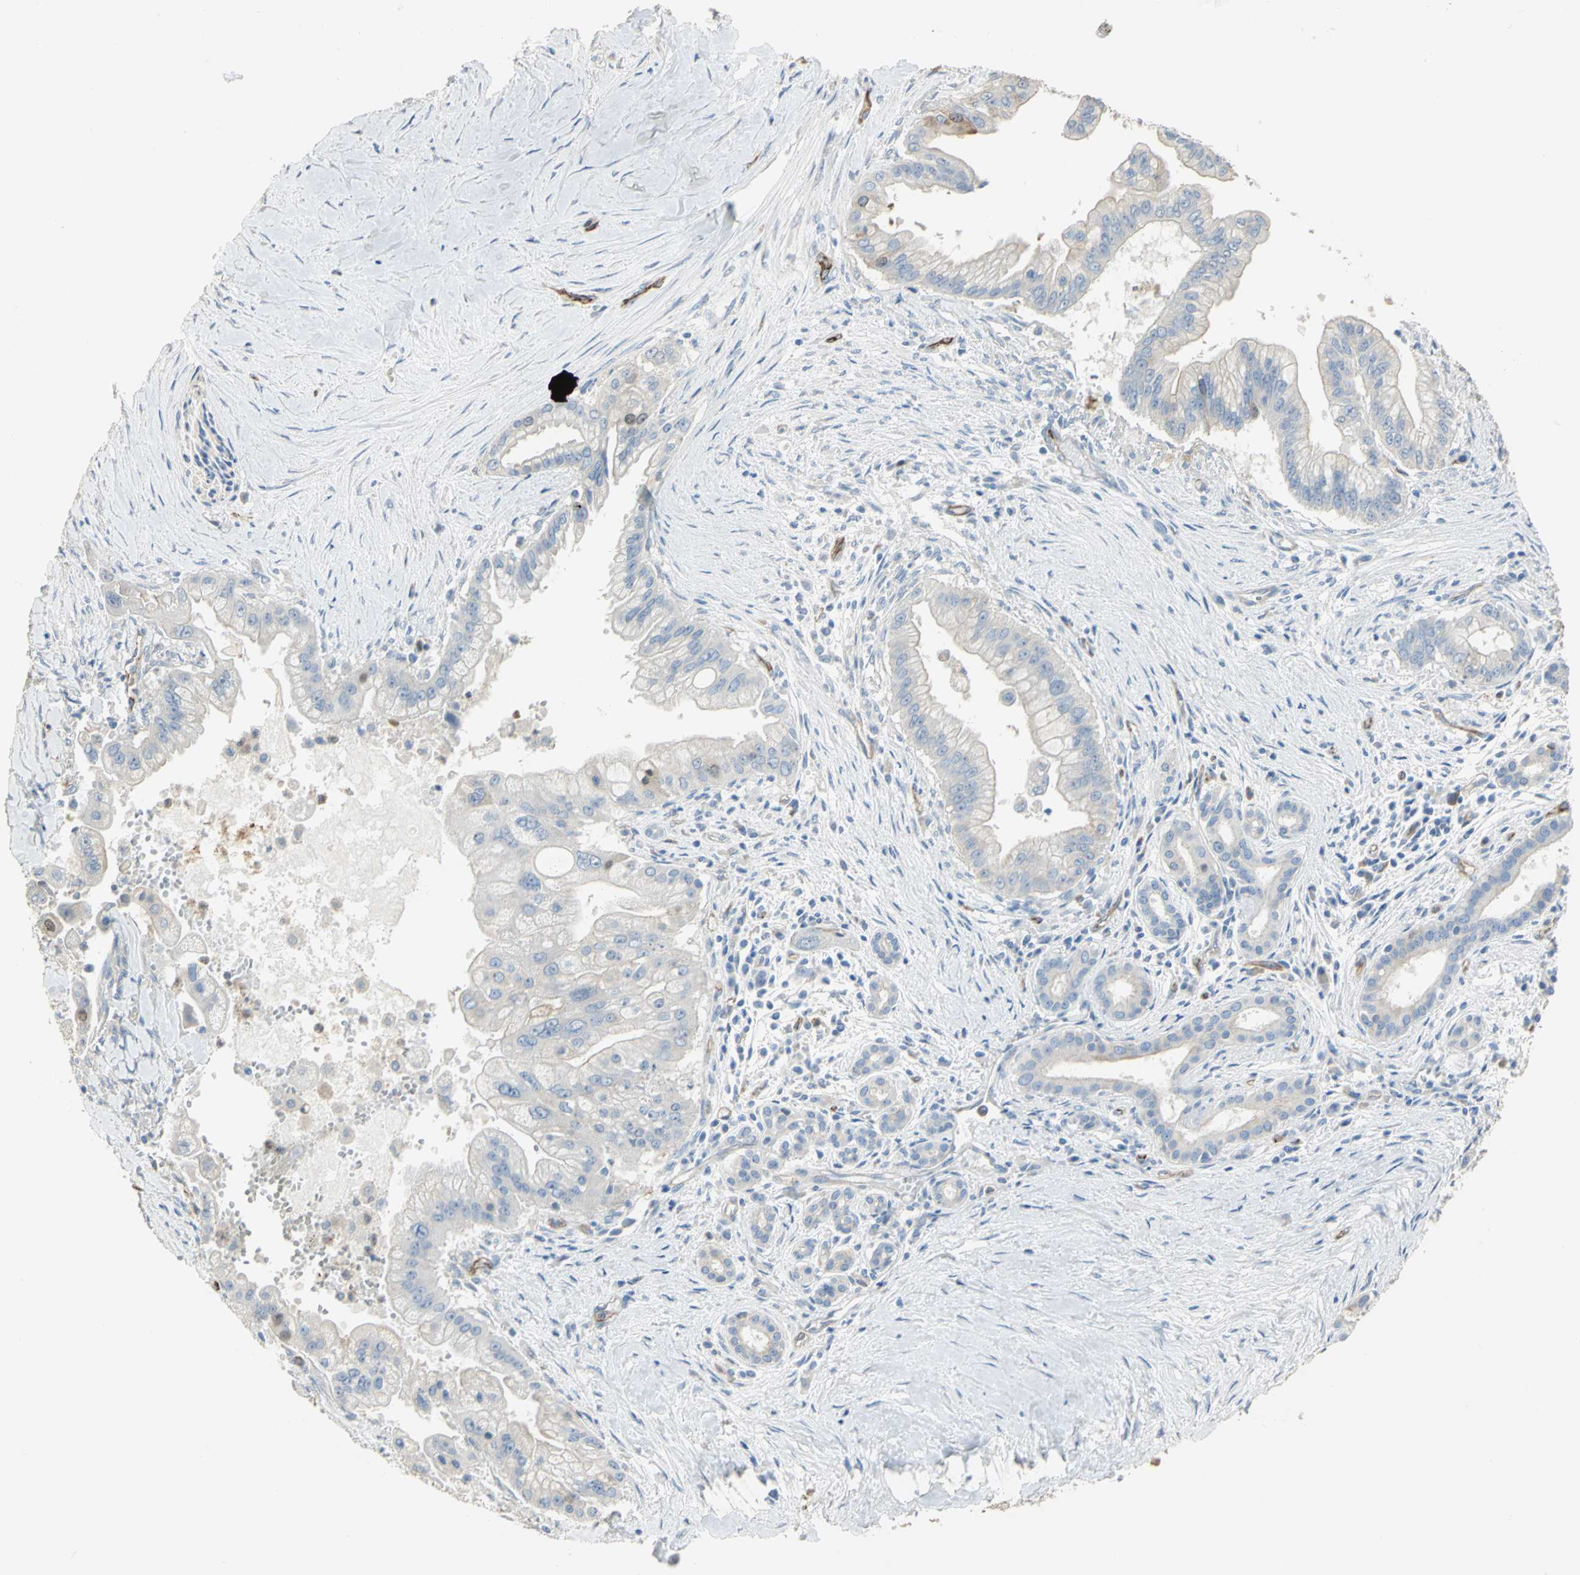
{"staining": {"intensity": "moderate", "quantity": "<25%", "location": "cytoplasmic/membranous"}, "tissue": "pancreatic cancer", "cell_type": "Tumor cells", "image_type": "cancer", "snomed": [{"axis": "morphology", "description": "Adenocarcinoma, NOS"}, {"axis": "topography", "description": "Pancreas"}], "caption": "Moderate cytoplasmic/membranous staining is appreciated in about <25% of tumor cells in pancreatic cancer (adenocarcinoma).", "gene": "DLGAP5", "patient": {"sex": "male", "age": 59}}